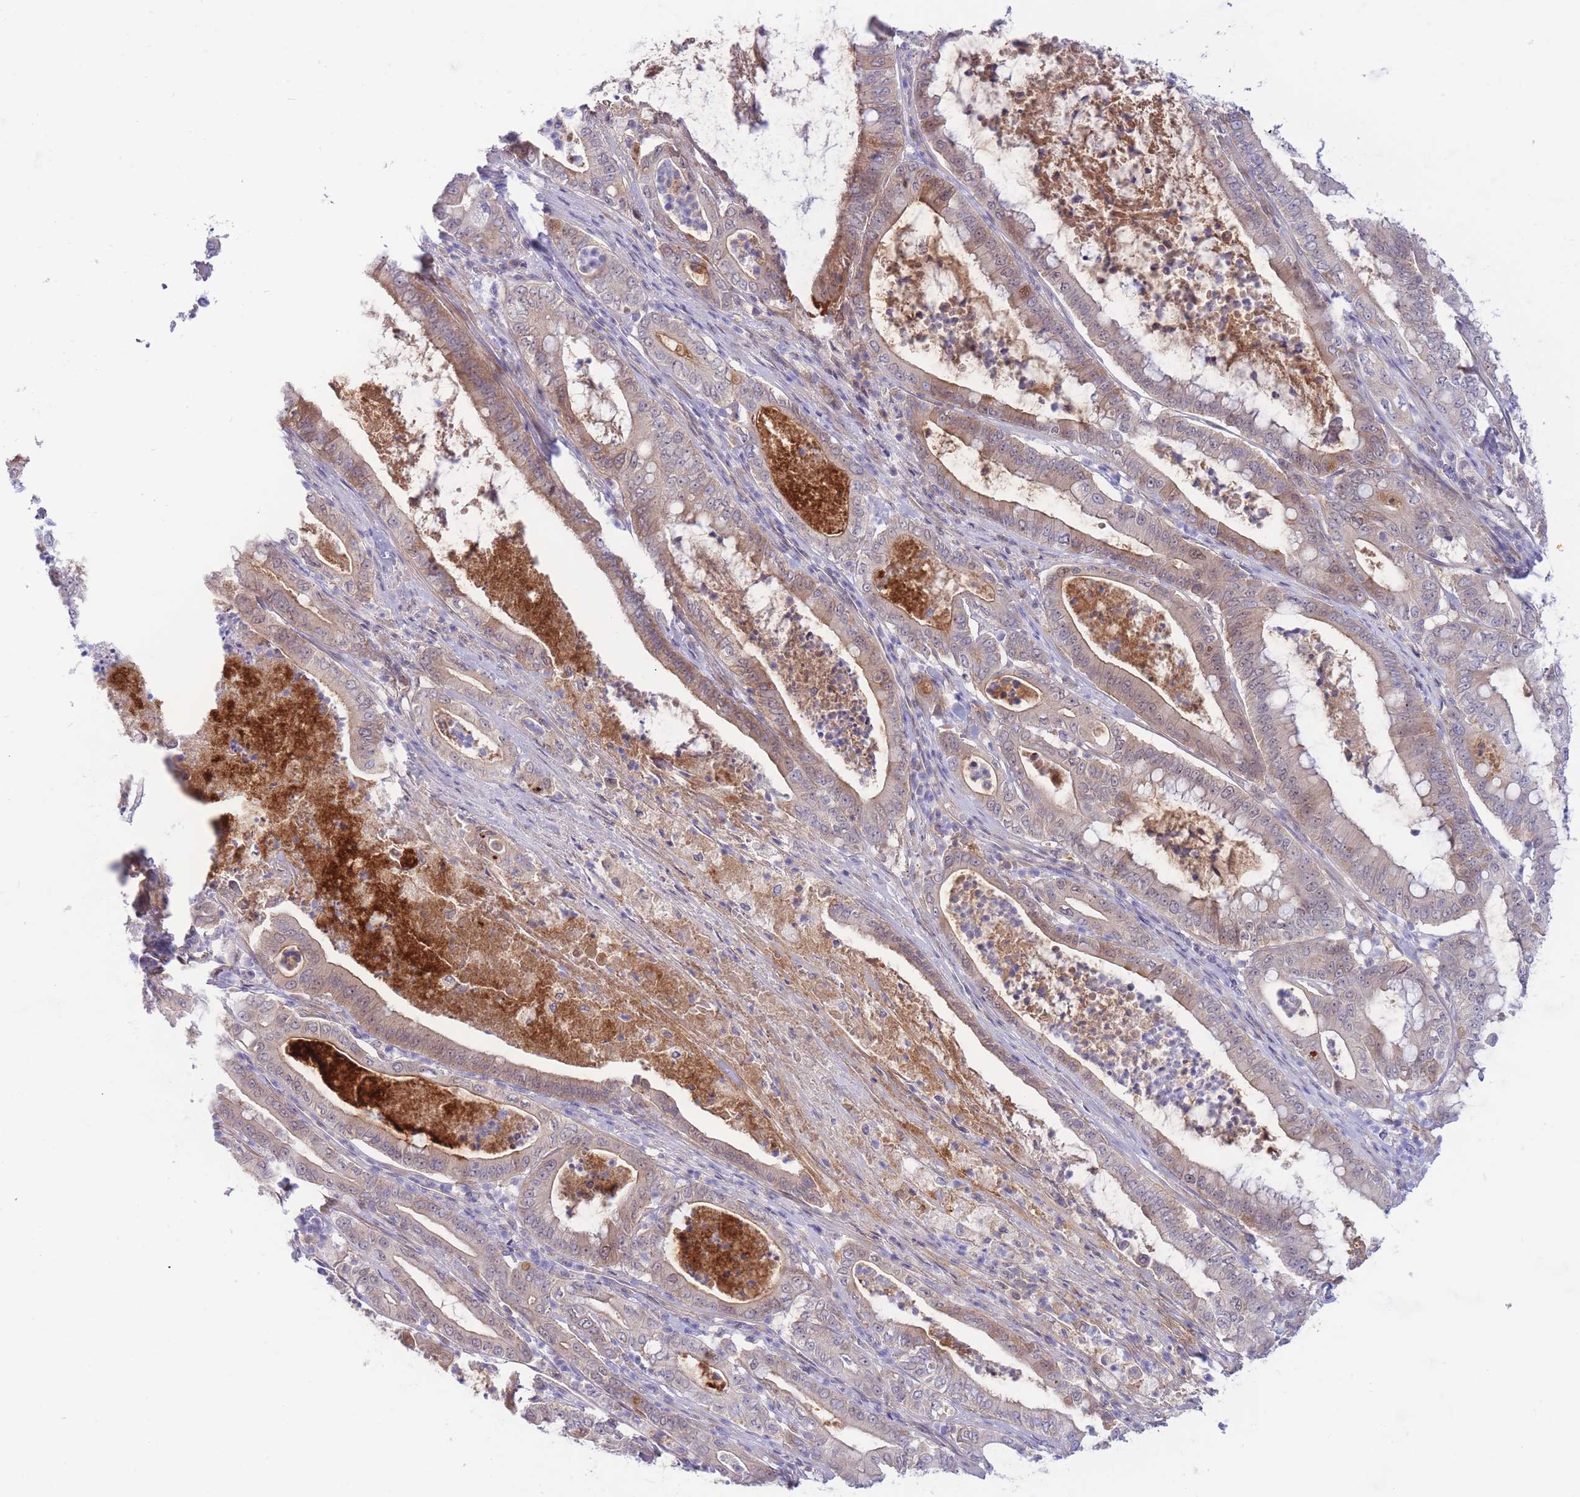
{"staining": {"intensity": "weak", "quantity": ">75%", "location": "cytoplasmic/membranous"}, "tissue": "pancreatic cancer", "cell_type": "Tumor cells", "image_type": "cancer", "snomed": [{"axis": "morphology", "description": "Adenocarcinoma, NOS"}, {"axis": "topography", "description": "Pancreas"}], "caption": "A low amount of weak cytoplasmic/membranous positivity is identified in approximately >75% of tumor cells in adenocarcinoma (pancreatic) tissue.", "gene": "APOL4", "patient": {"sex": "male", "age": 71}}